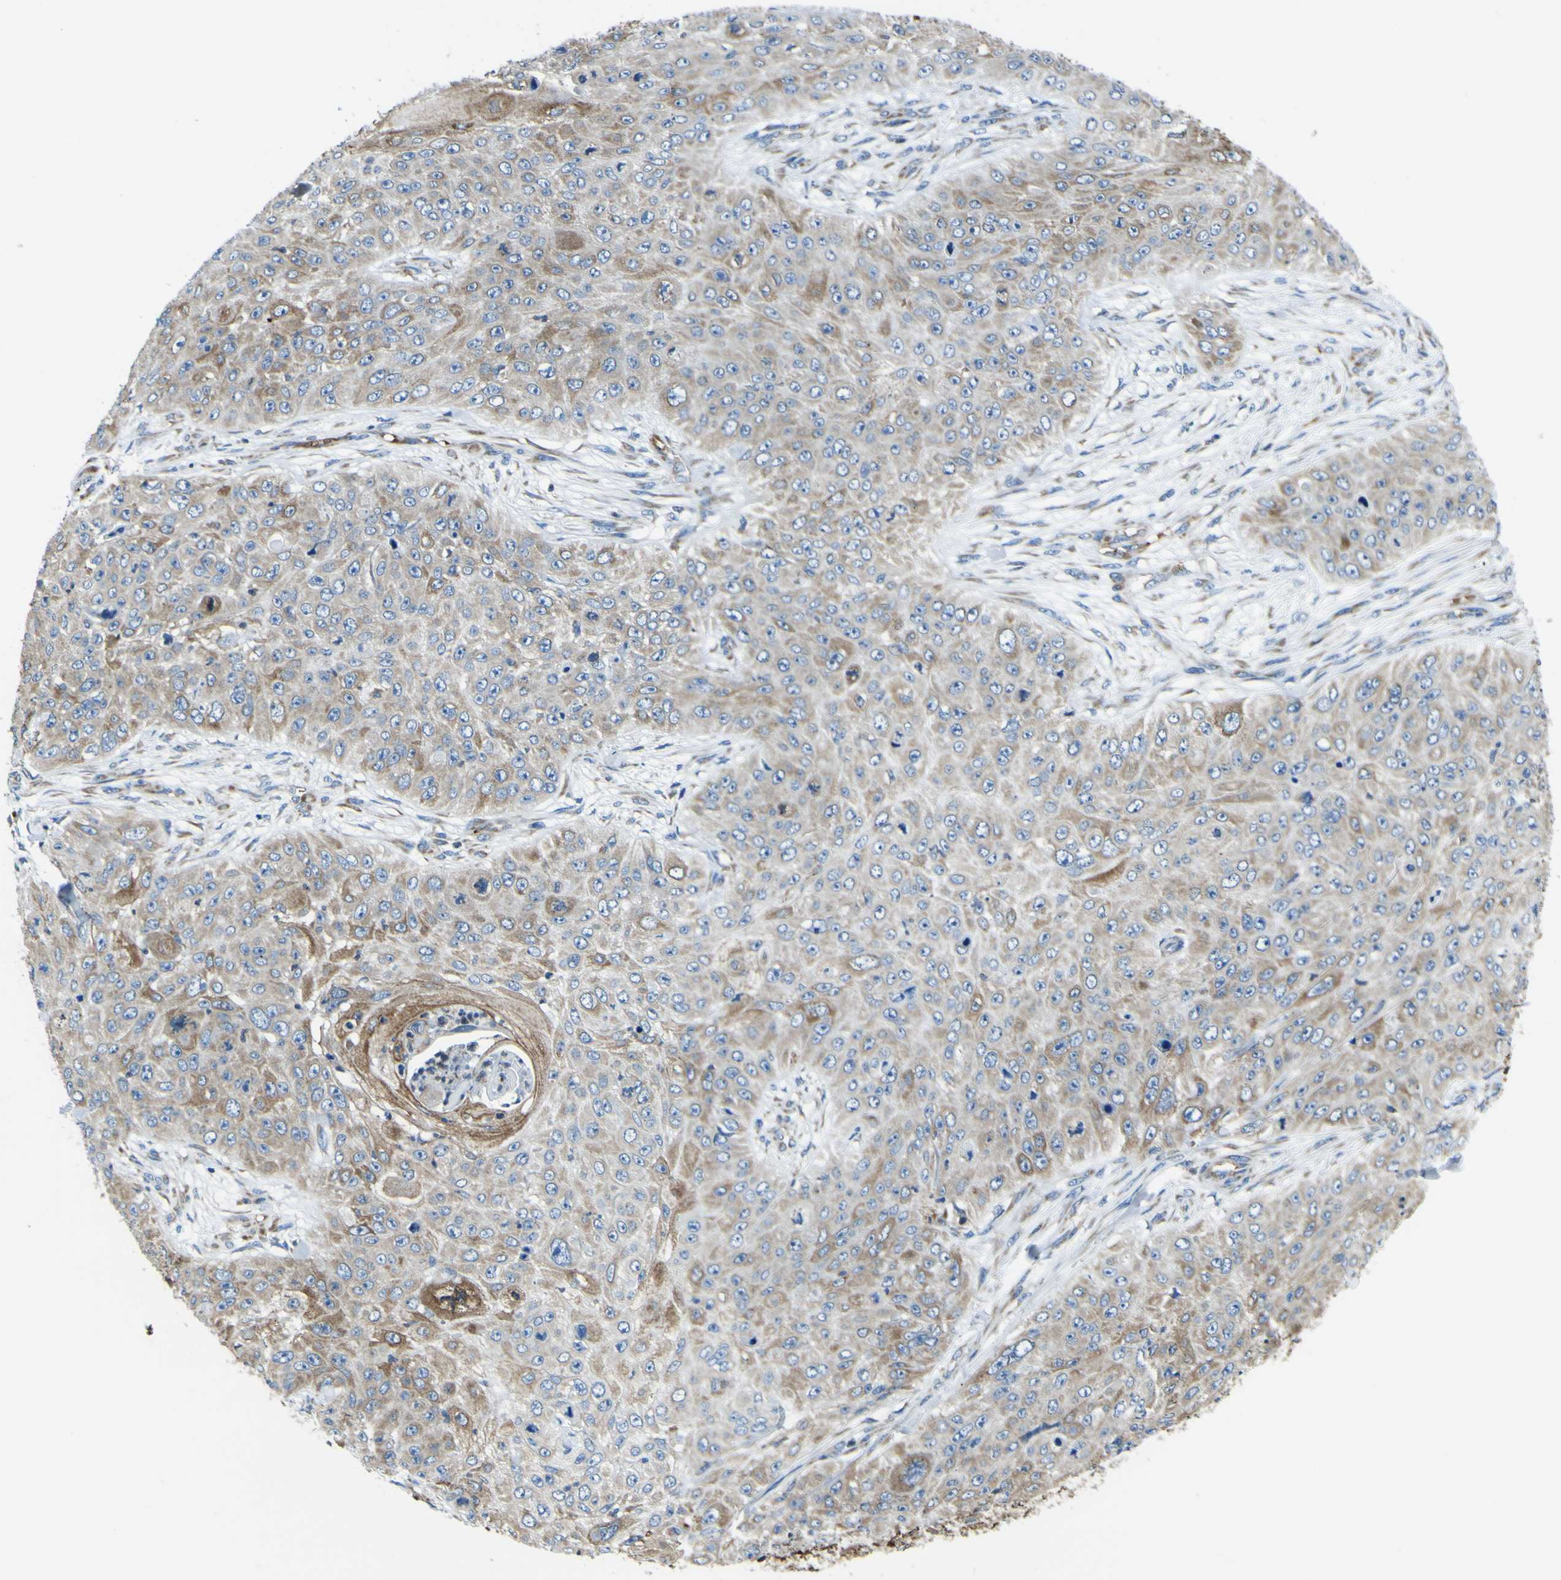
{"staining": {"intensity": "moderate", "quantity": "25%-75%", "location": "cytoplasmic/membranous"}, "tissue": "skin cancer", "cell_type": "Tumor cells", "image_type": "cancer", "snomed": [{"axis": "morphology", "description": "Squamous cell carcinoma, NOS"}, {"axis": "topography", "description": "Skin"}], "caption": "Human skin cancer (squamous cell carcinoma) stained with a brown dye shows moderate cytoplasmic/membranous positive expression in about 25%-75% of tumor cells.", "gene": "STIM1", "patient": {"sex": "female", "age": 80}}